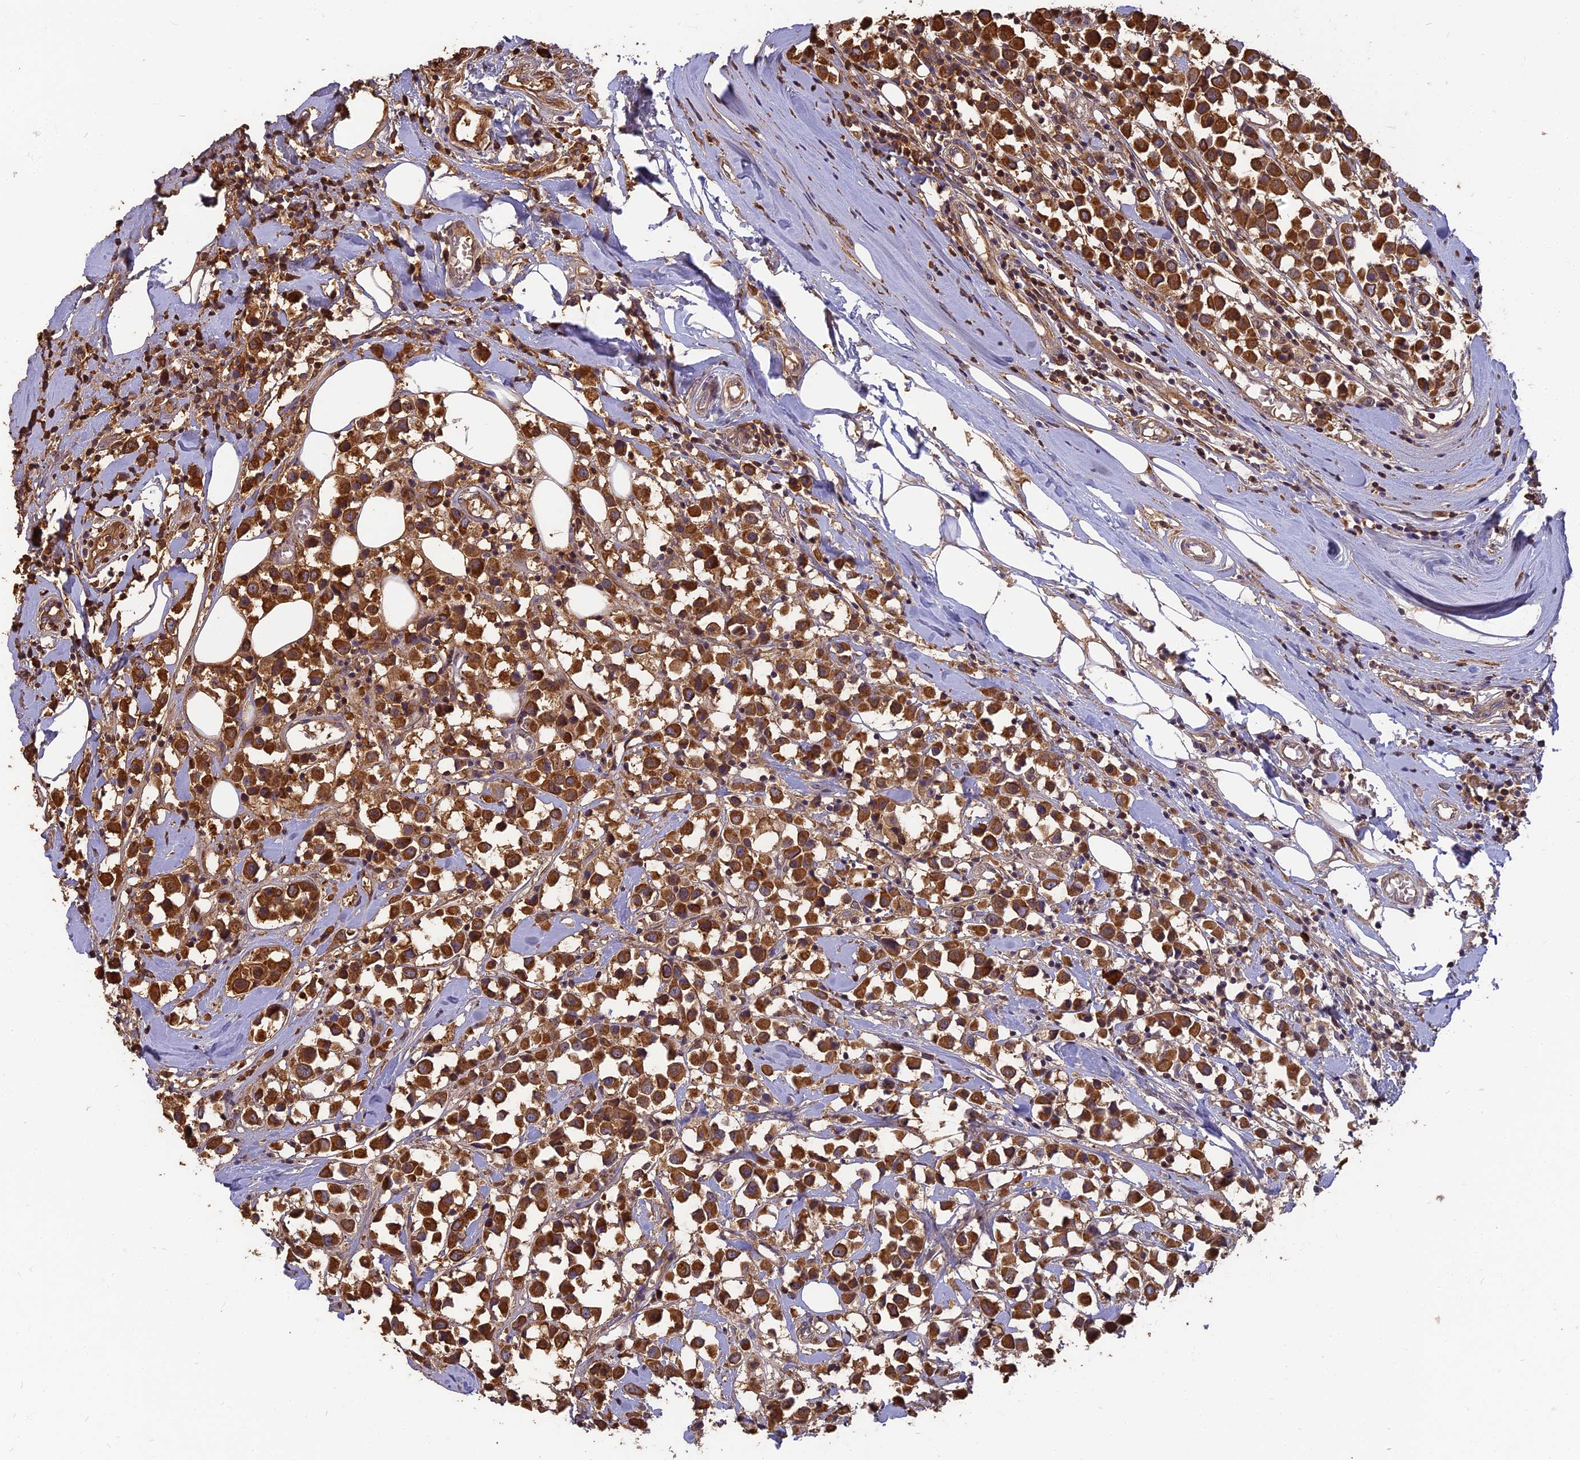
{"staining": {"intensity": "strong", "quantity": ">75%", "location": "cytoplasmic/membranous"}, "tissue": "breast cancer", "cell_type": "Tumor cells", "image_type": "cancer", "snomed": [{"axis": "morphology", "description": "Duct carcinoma"}, {"axis": "topography", "description": "Breast"}], "caption": "Protein expression analysis of human invasive ductal carcinoma (breast) reveals strong cytoplasmic/membranous expression in approximately >75% of tumor cells. (DAB IHC with brightfield microscopy, high magnification).", "gene": "ERMAP", "patient": {"sex": "female", "age": 61}}